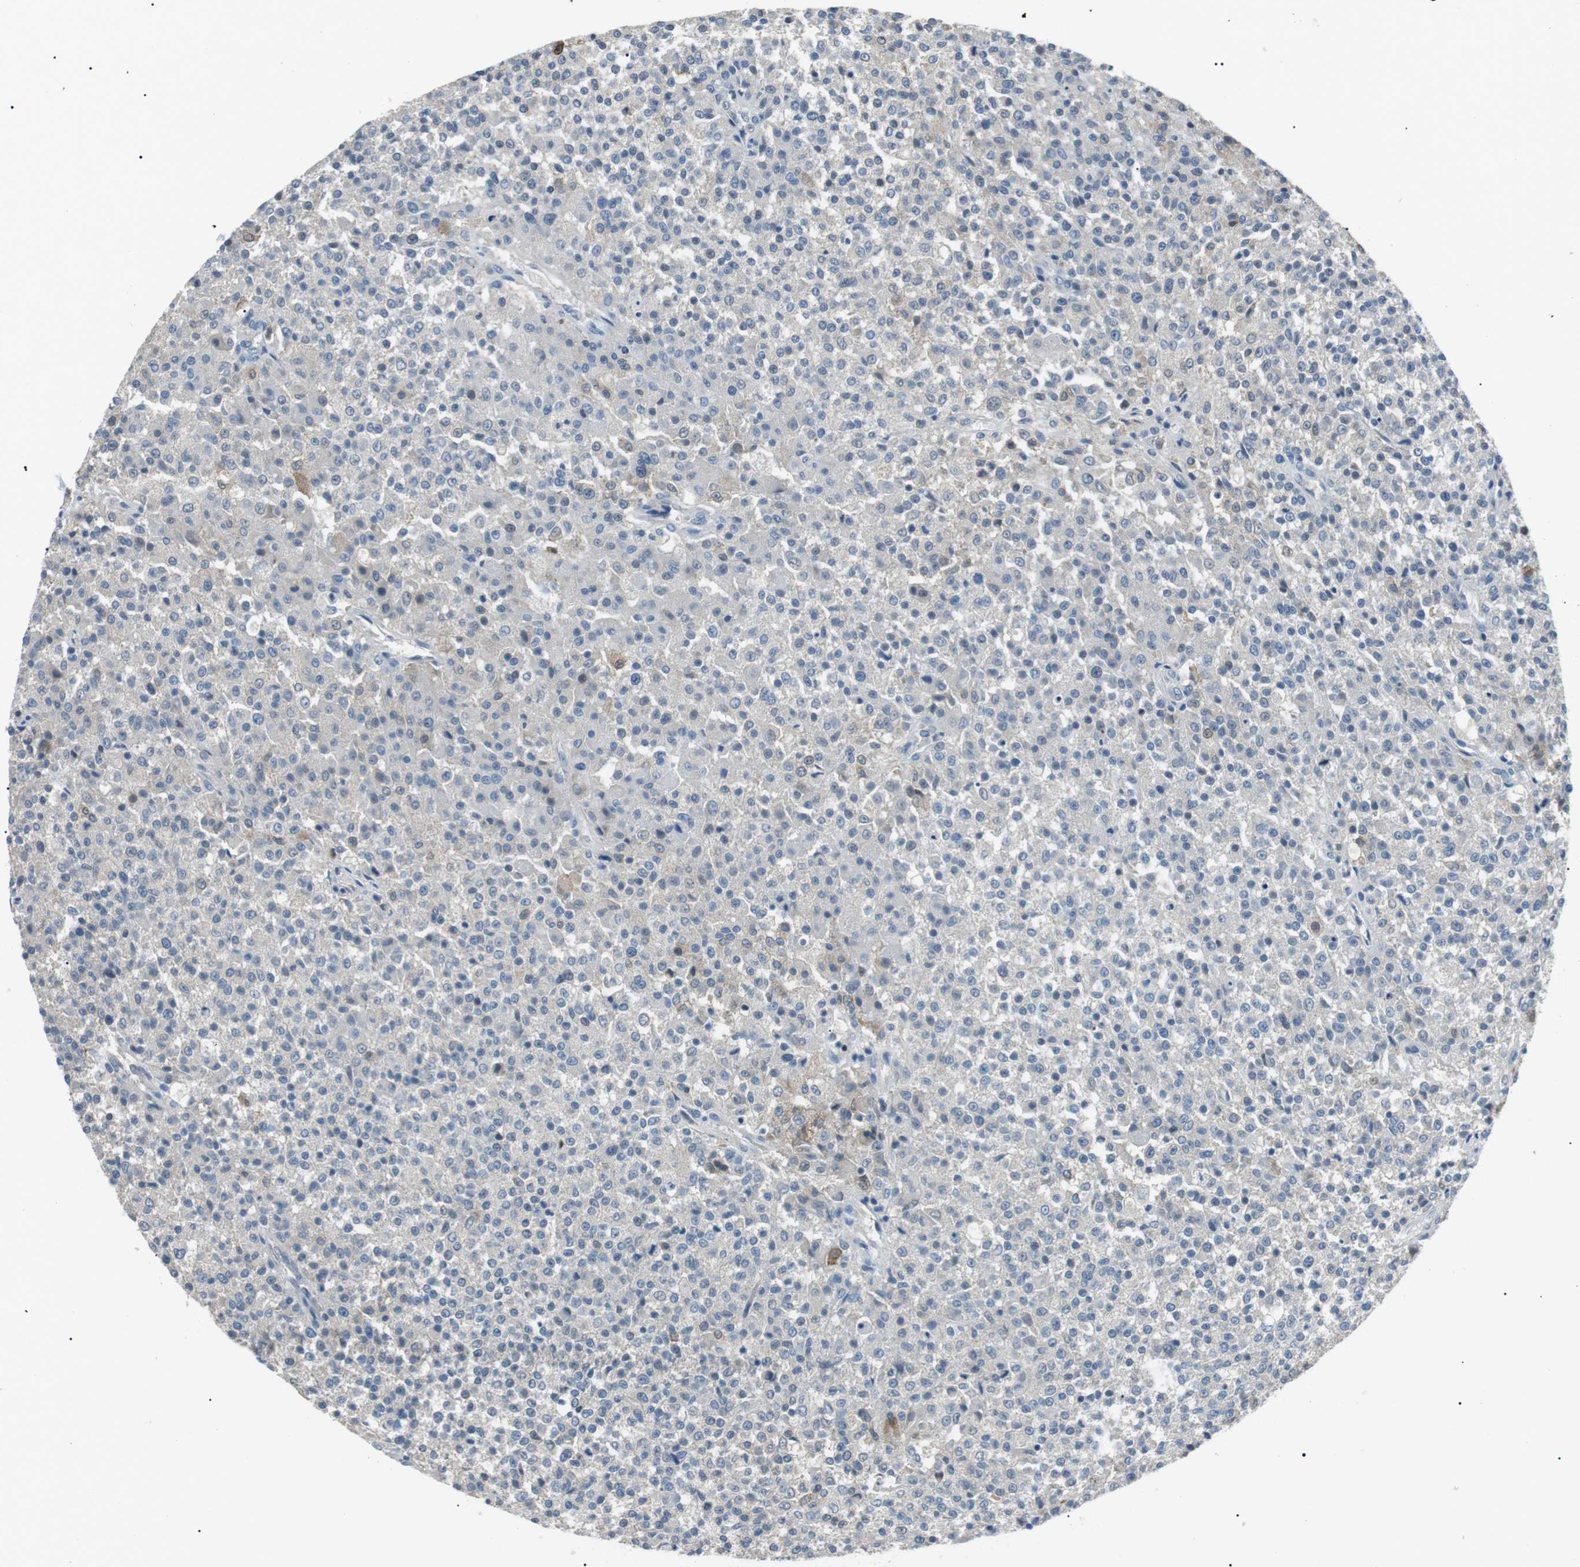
{"staining": {"intensity": "negative", "quantity": "none", "location": "none"}, "tissue": "testis cancer", "cell_type": "Tumor cells", "image_type": "cancer", "snomed": [{"axis": "morphology", "description": "Seminoma, NOS"}, {"axis": "topography", "description": "Testis"}], "caption": "Immunohistochemical staining of human testis seminoma demonstrates no significant staining in tumor cells.", "gene": "CDH26", "patient": {"sex": "male", "age": 59}}